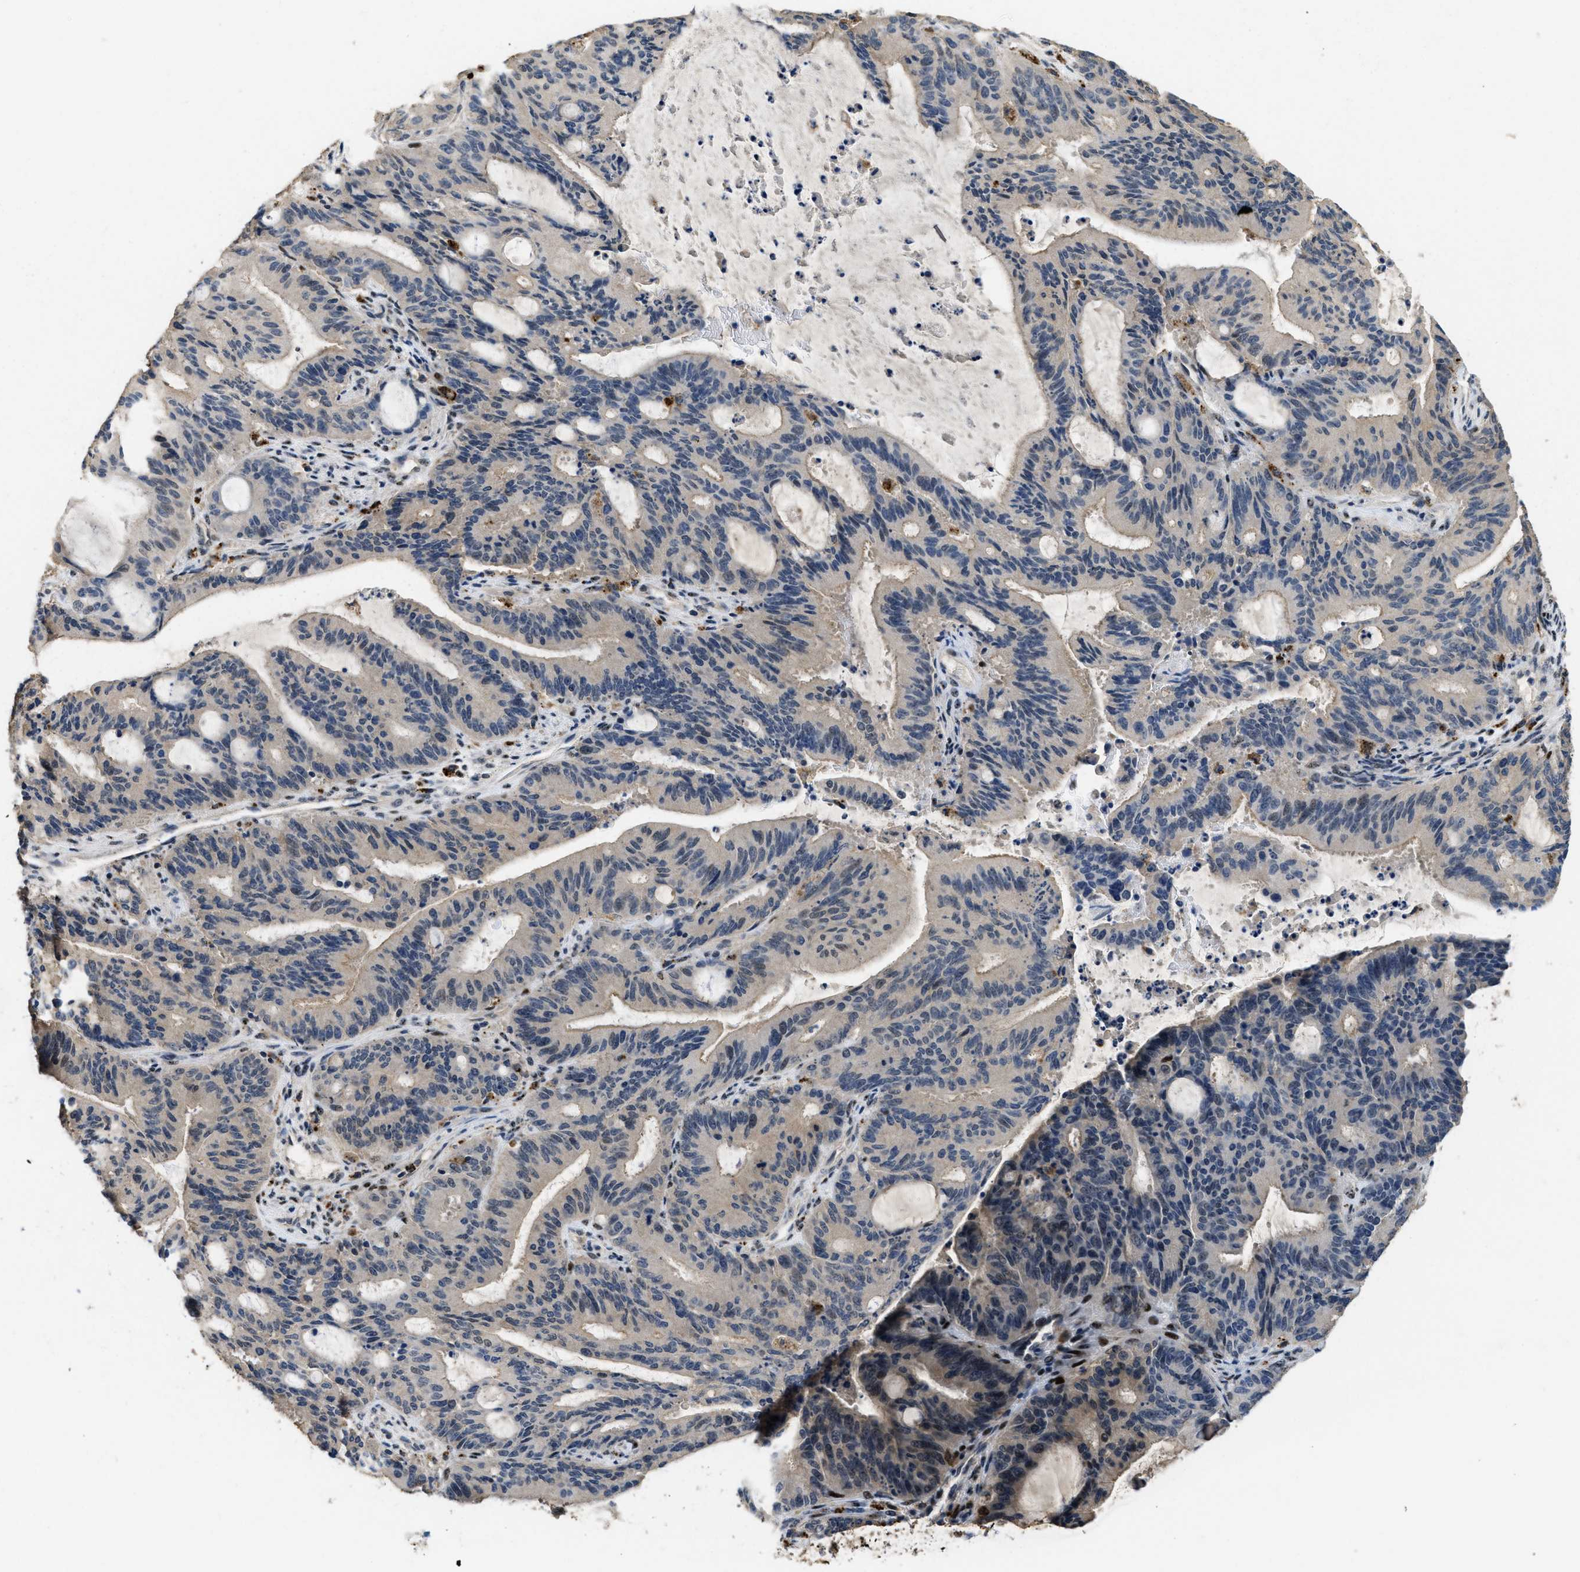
{"staining": {"intensity": "weak", "quantity": ">75%", "location": "cytoplasmic/membranous"}, "tissue": "liver cancer", "cell_type": "Tumor cells", "image_type": "cancer", "snomed": [{"axis": "morphology", "description": "Normal tissue, NOS"}, {"axis": "morphology", "description": "Cholangiocarcinoma"}, {"axis": "topography", "description": "Liver"}, {"axis": "topography", "description": "Peripheral nerve tissue"}], "caption": "Weak cytoplasmic/membranous expression for a protein is seen in approximately >75% of tumor cells of liver cancer using immunohistochemistry.", "gene": "BMPR2", "patient": {"sex": "female", "age": 73}}